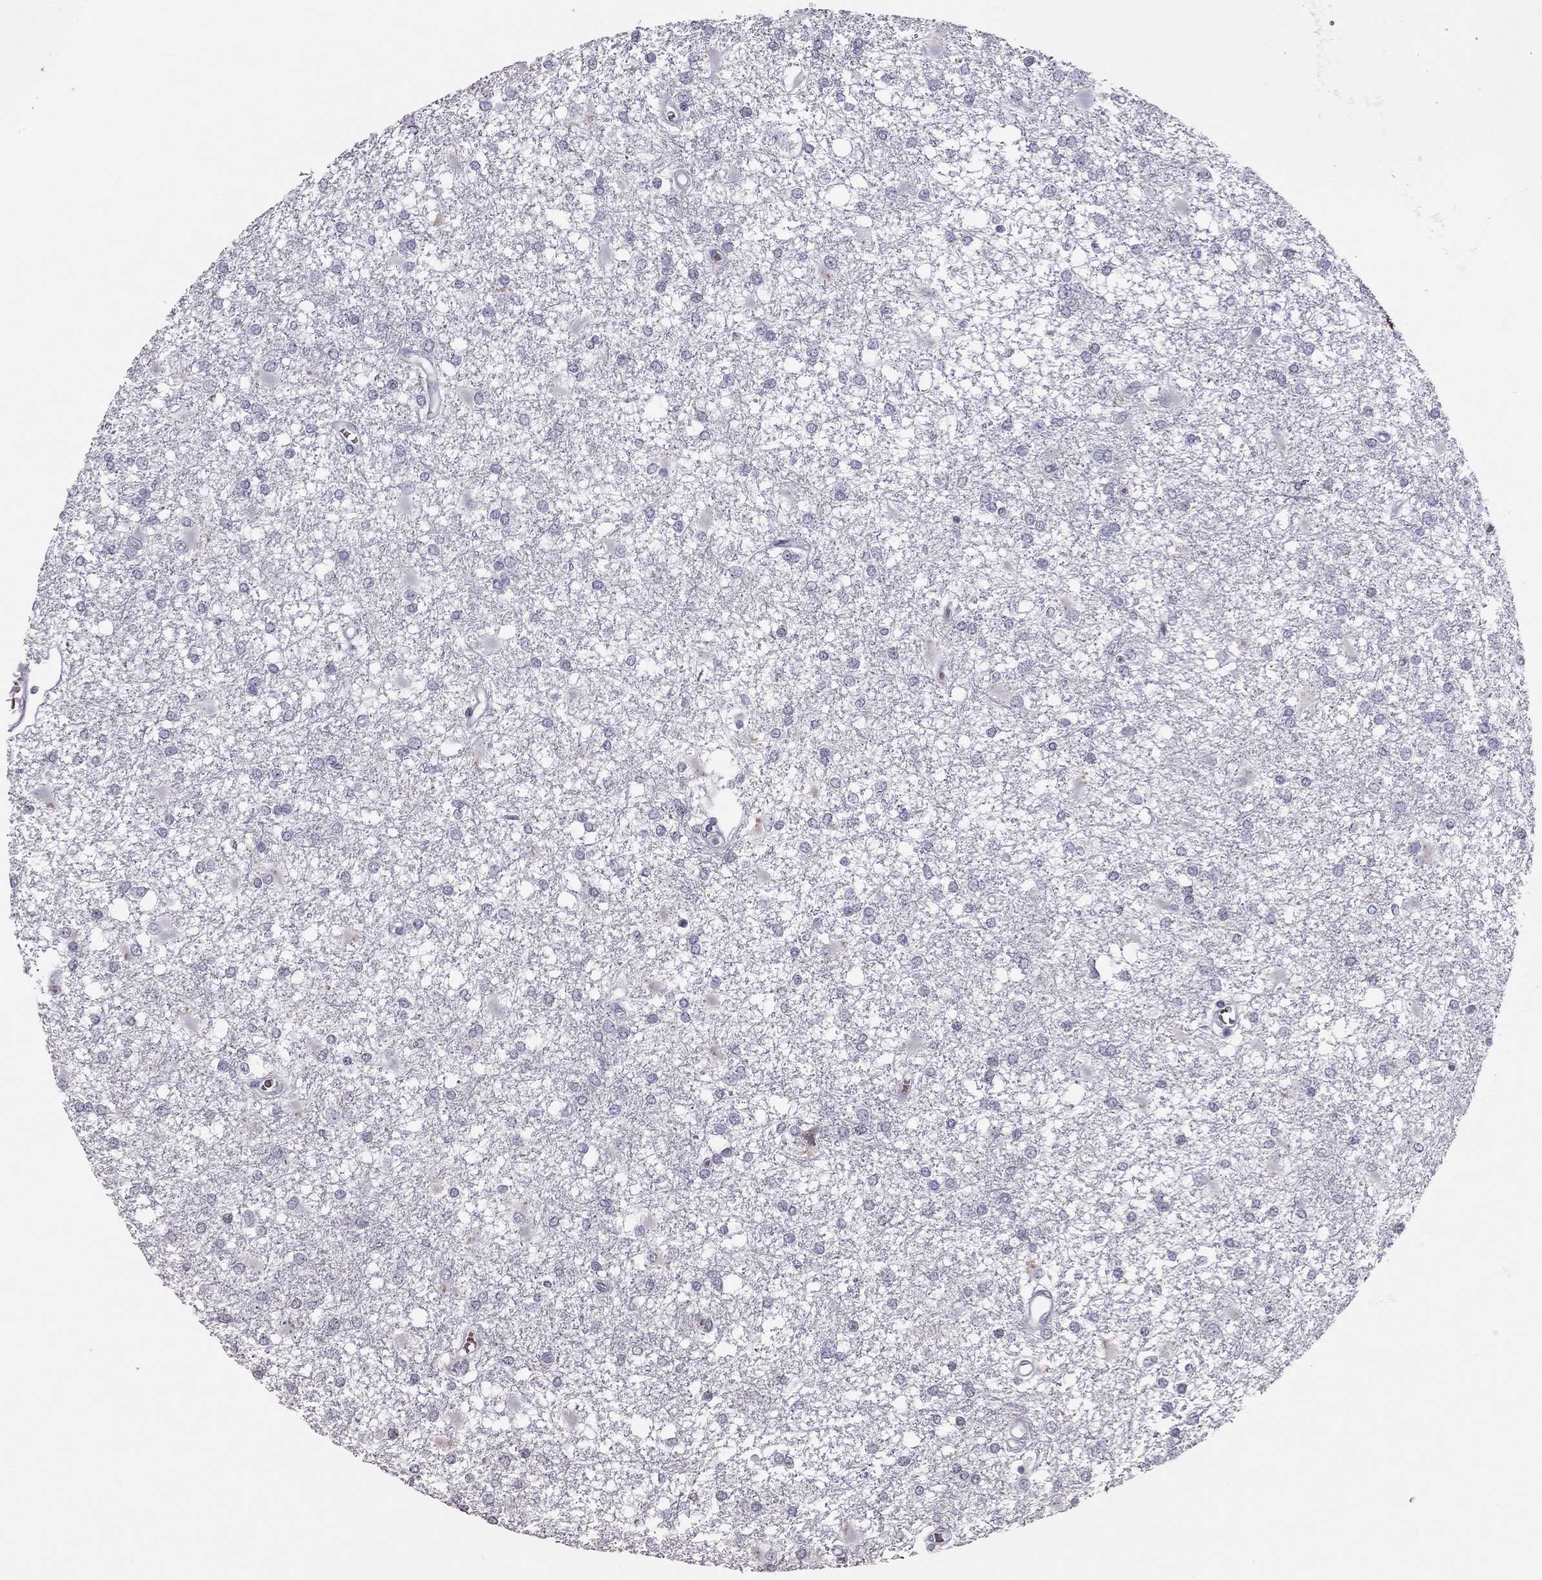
{"staining": {"intensity": "negative", "quantity": "none", "location": "none"}, "tissue": "glioma", "cell_type": "Tumor cells", "image_type": "cancer", "snomed": [{"axis": "morphology", "description": "Glioma, malignant, High grade"}, {"axis": "topography", "description": "Cerebral cortex"}], "caption": "This is an immunohistochemistry image of human malignant glioma (high-grade). There is no staining in tumor cells.", "gene": "TSHB", "patient": {"sex": "male", "age": 79}}